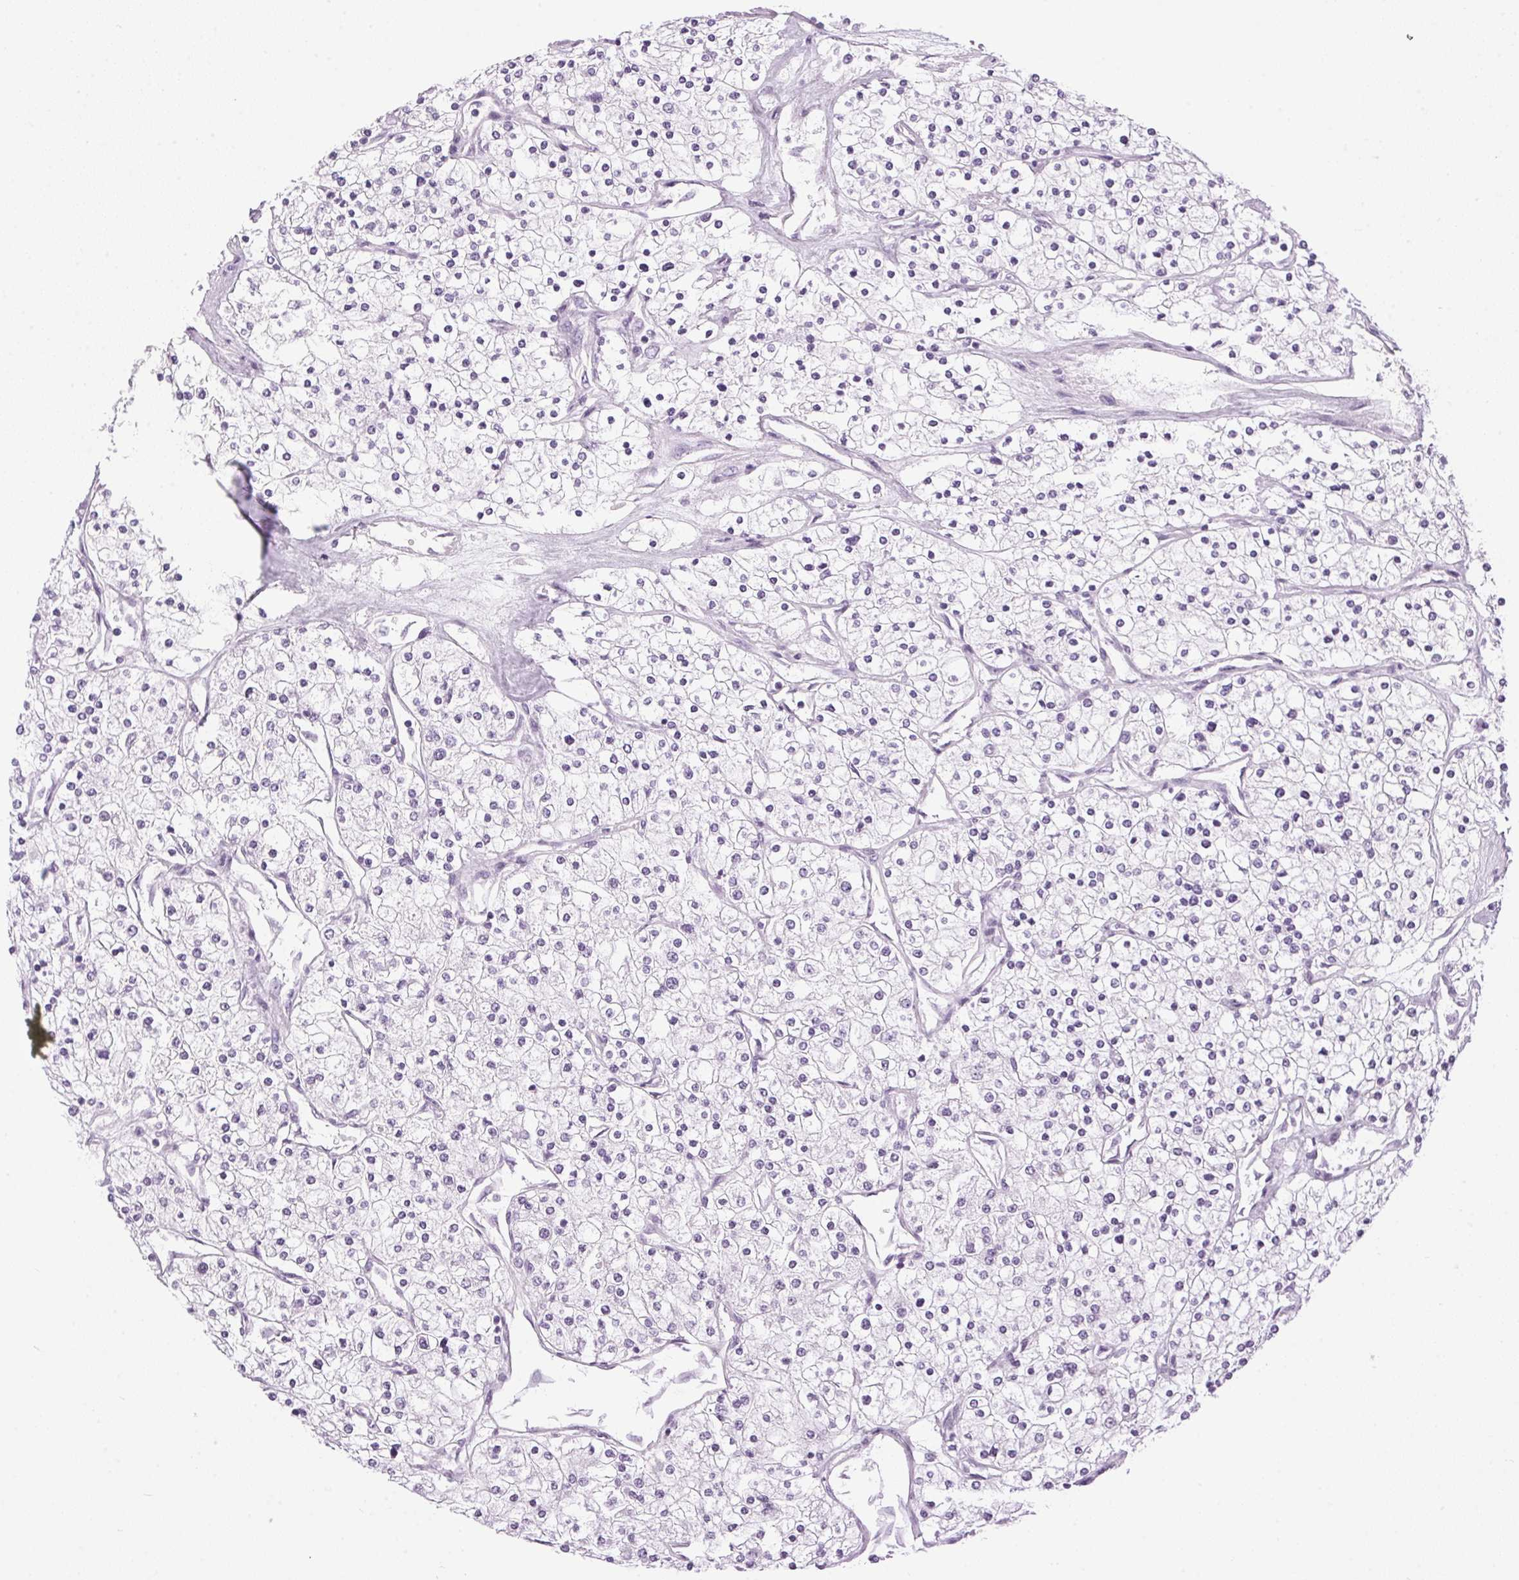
{"staining": {"intensity": "negative", "quantity": "none", "location": "none"}, "tissue": "renal cancer", "cell_type": "Tumor cells", "image_type": "cancer", "snomed": [{"axis": "morphology", "description": "Adenocarcinoma, NOS"}, {"axis": "topography", "description": "Kidney"}], "caption": "High magnification brightfield microscopy of adenocarcinoma (renal) stained with DAB (3,3'-diaminobenzidine) (brown) and counterstained with hematoxylin (blue): tumor cells show no significant staining. (DAB (3,3'-diaminobenzidine) immunohistochemistry, high magnification).", "gene": "SP7", "patient": {"sex": "male", "age": 80}}